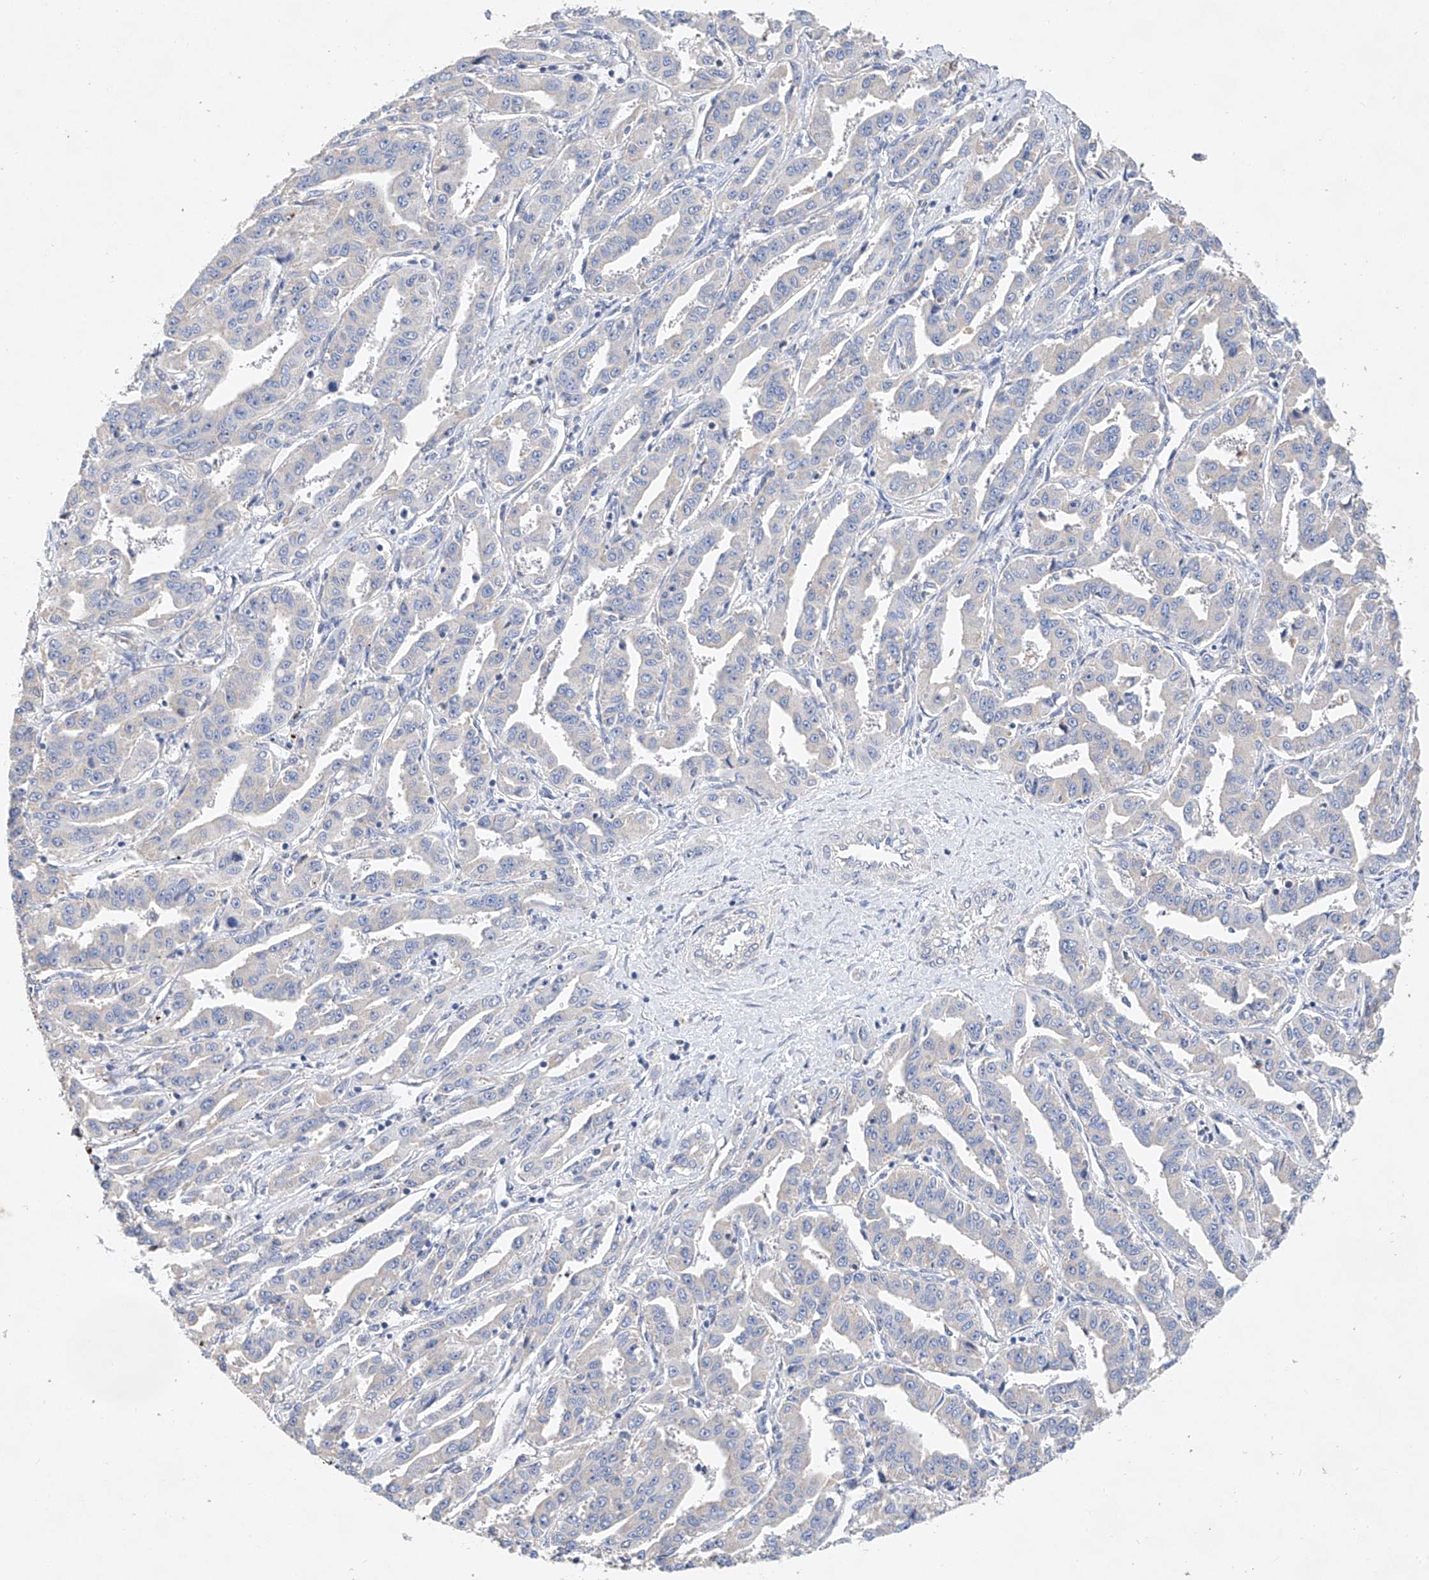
{"staining": {"intensity": "negative", "quantity": "none", "location": "none"}, "tissue": "liver cancer", "cell_type": "Tumor cells", "image_type": "cancer", "snomed": [{"axis": "morphology", "description": "Cholangiocarcinoma"}, {"axis": "topography", "description": "Liver"}], "caption": "DAB immunohistochemical staining of human liver cholangiocarcinoma shows no significant staining in tumor cells. (Stains: DAB (3,3'-diaminobenzidine) IHC with hematoxylin counter stain, Microscopy: brightfield microscopy at high magnification).", "gene": "AMD1", "patient": {"sex": "male", "age": 59}}